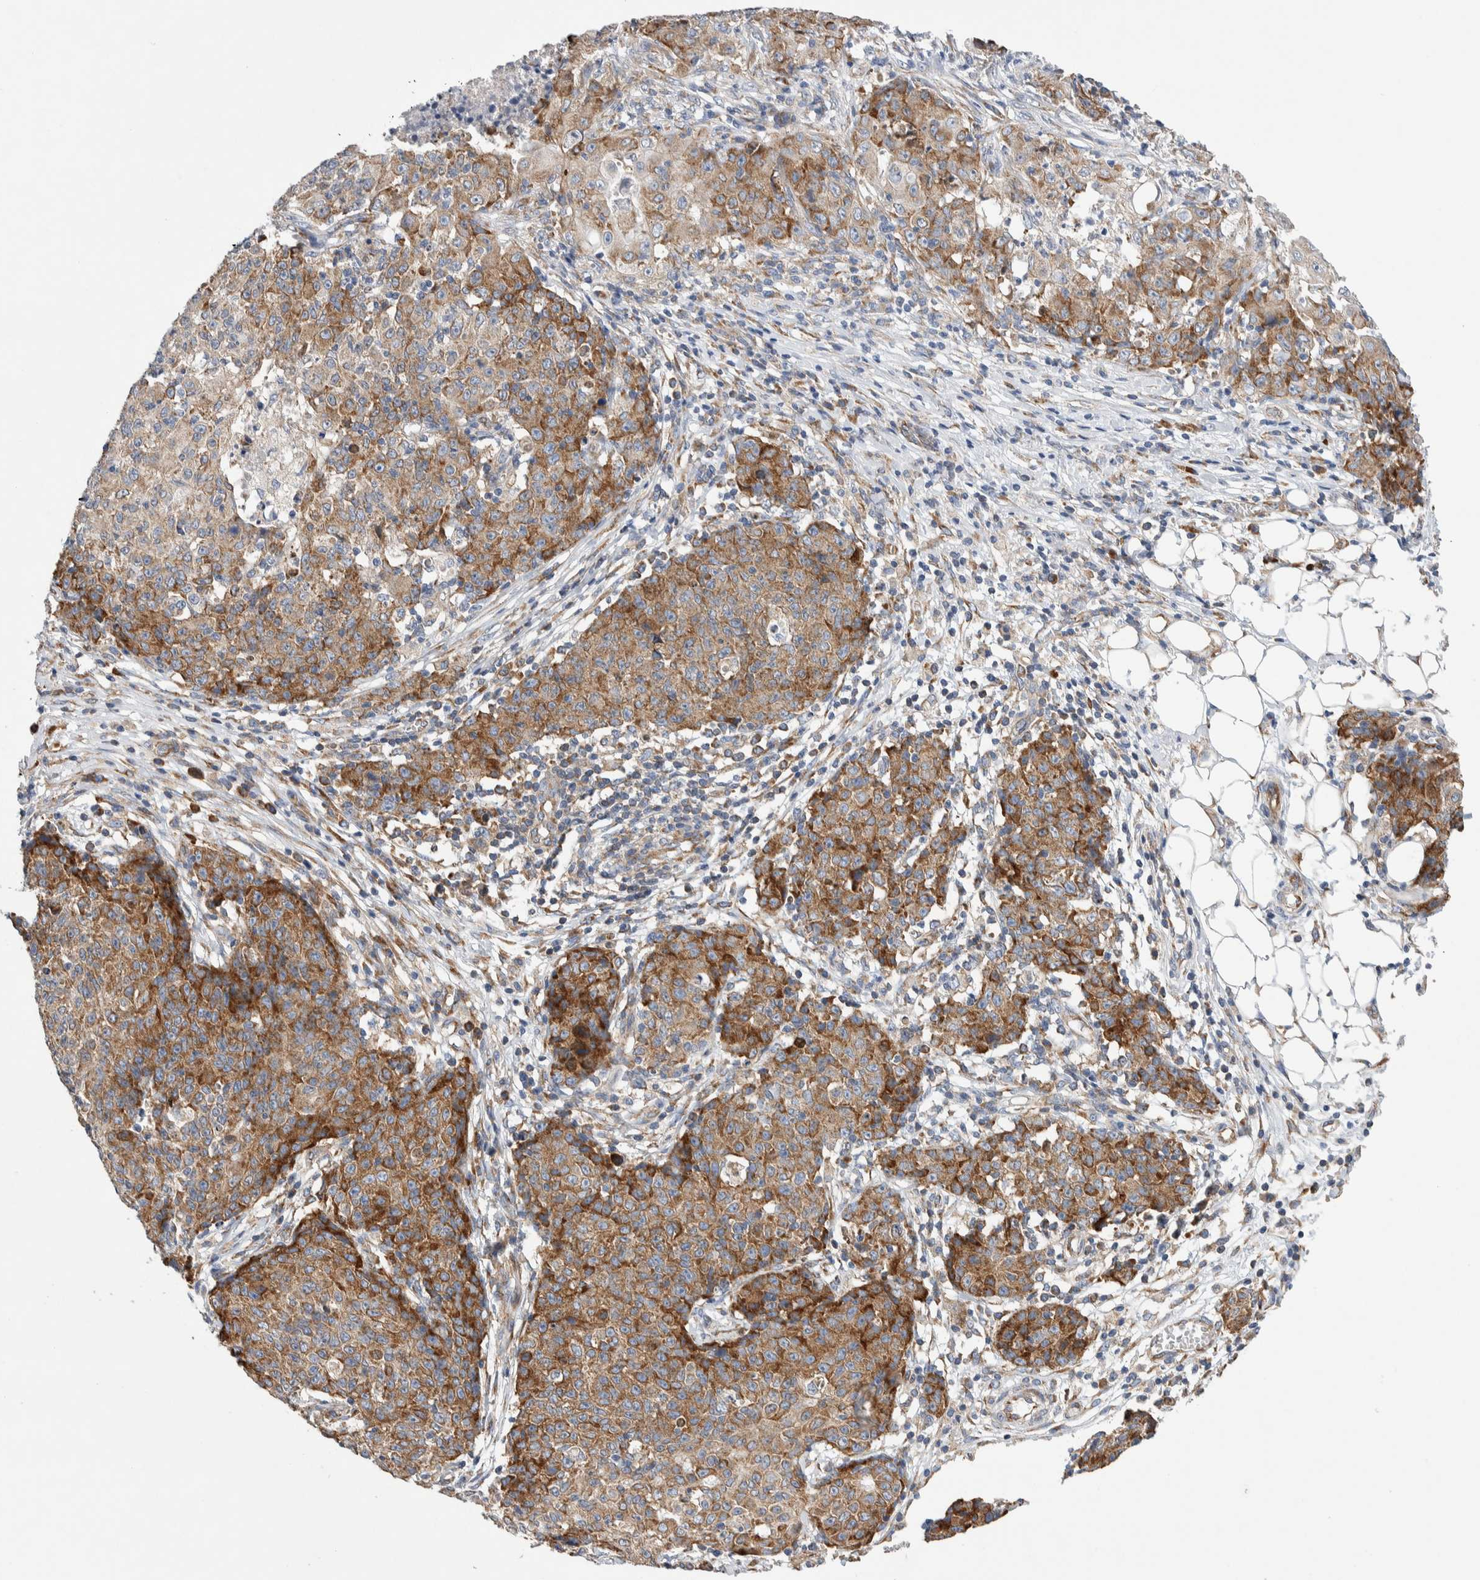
{"staining": {"intensity": "moderate", "quantity": ">75%", "location": "cytoplasmic/membranous"}, "tissue": "ovarian cancer", "cell_type": "Tumor cells", "image_type": "cancer", "snomed": [{"axis": "morphology", "description": "Carcinoma, endometroid"}, {"axis": "topography", "description": "Ovary"}], "caption": "Endometroid carcinoma (ovarian) was stained to show a protein in brown. There is medium levels of moderate cytoplasmic/membranous expression in approximately >75% of tumor cells.", "gene": "RACK1", "patient": {"sex": "female", "age": 42}}